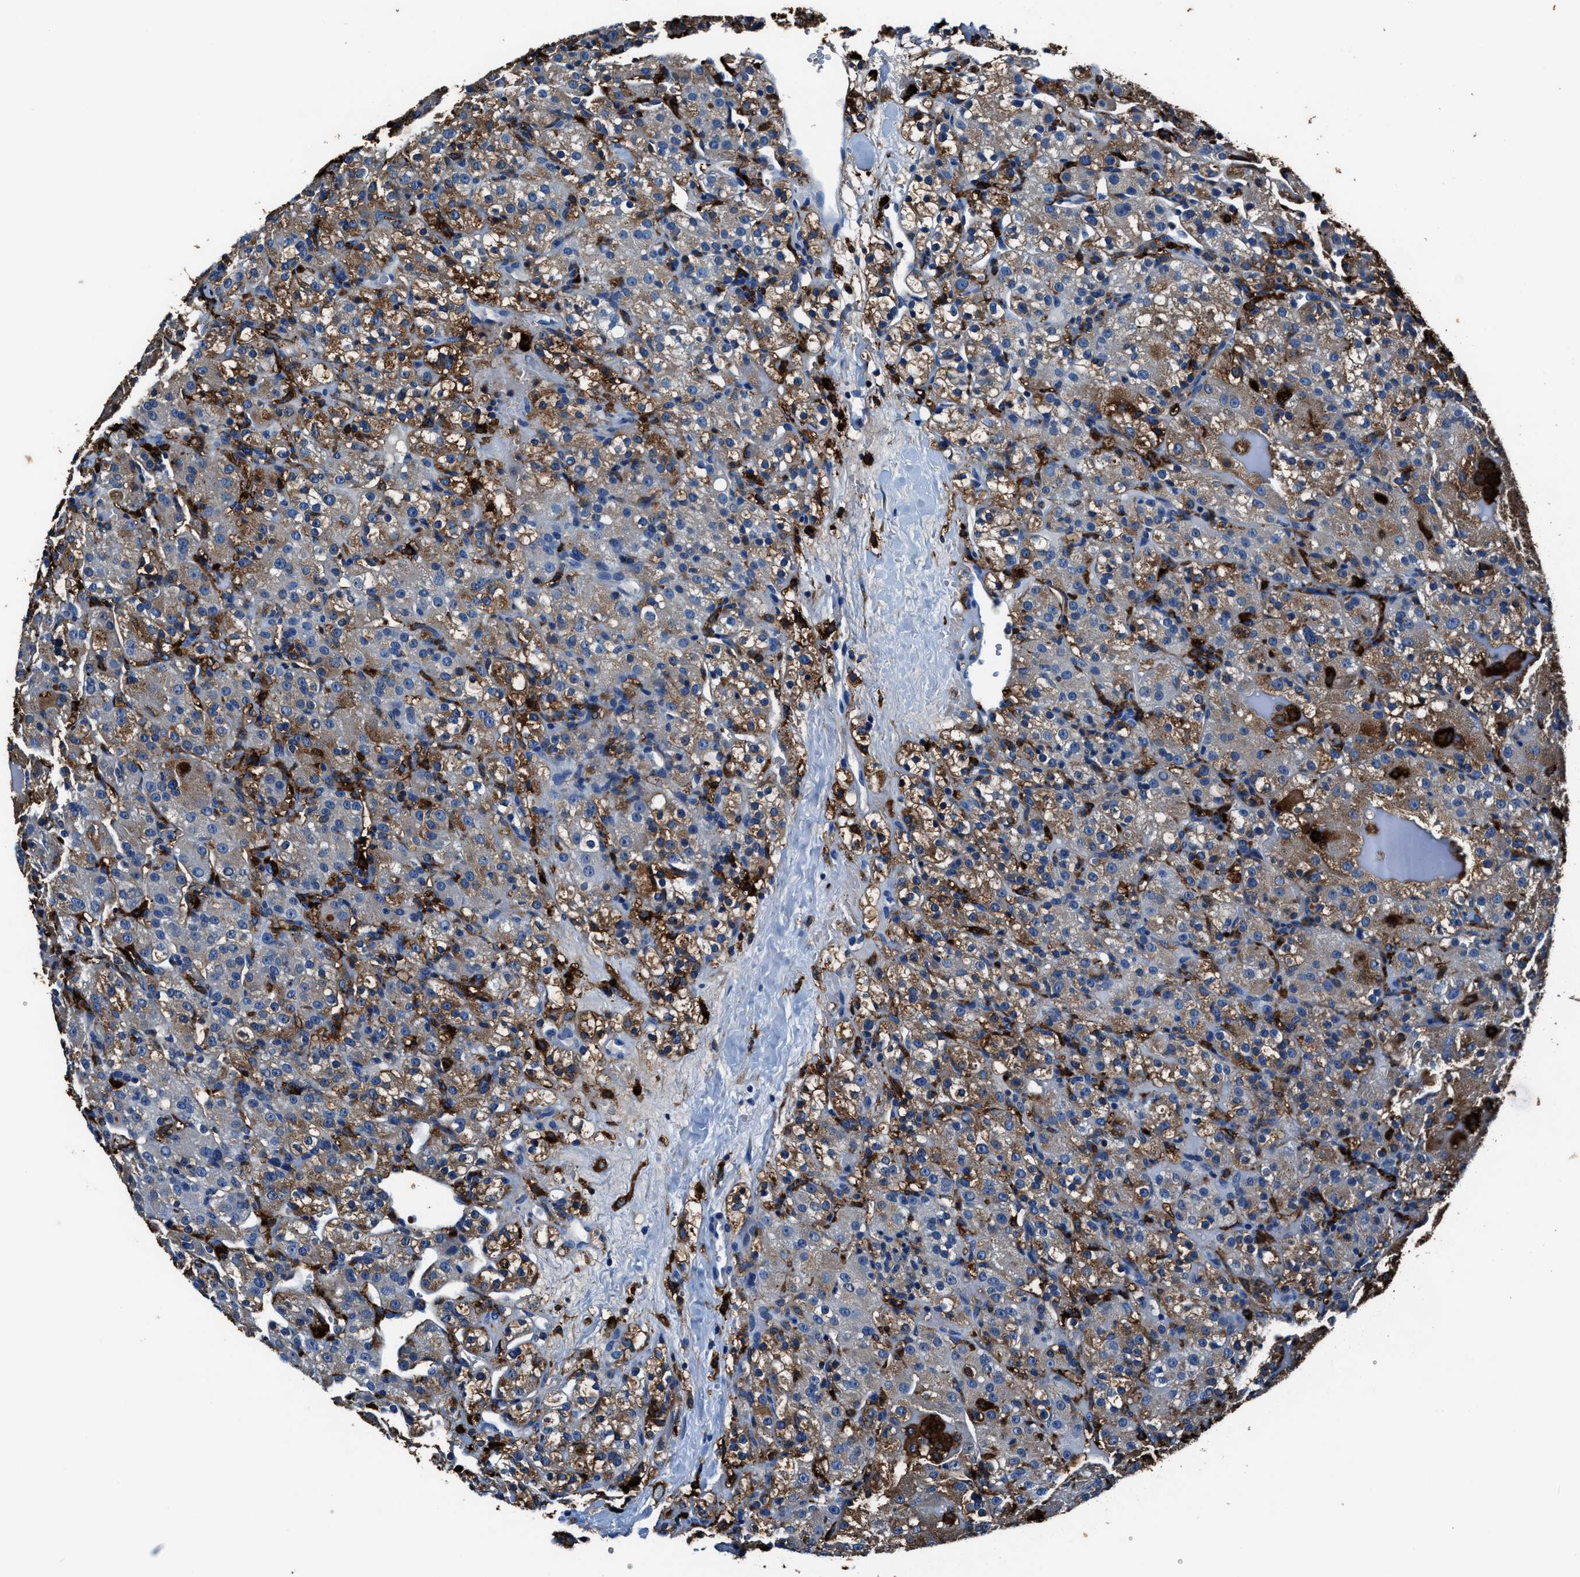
{"staining": {"intensity": "moderate", "quantity": ">75%", "location": "cytoplasmic/membranous"}, "tissue": "renal cancer", "cell_type": "Tumor cells", "image_type": "cancer", "snomed": [{"axis": "morphology", "description": "Normal tissue, NOS"}, {"axis": "morphology", "description": "Adenocarcinoma, NOS"}, {"axis": "topography", "description": "Kidney"}], "caption": "Brown immunohistochemical staining in human renal cancer demonstrates moderate cytoplasmic/membranous positivity in approximately >75% of tumor cells.", "gene": "FTL", "patient": {"sex": "male", "age": 61}}